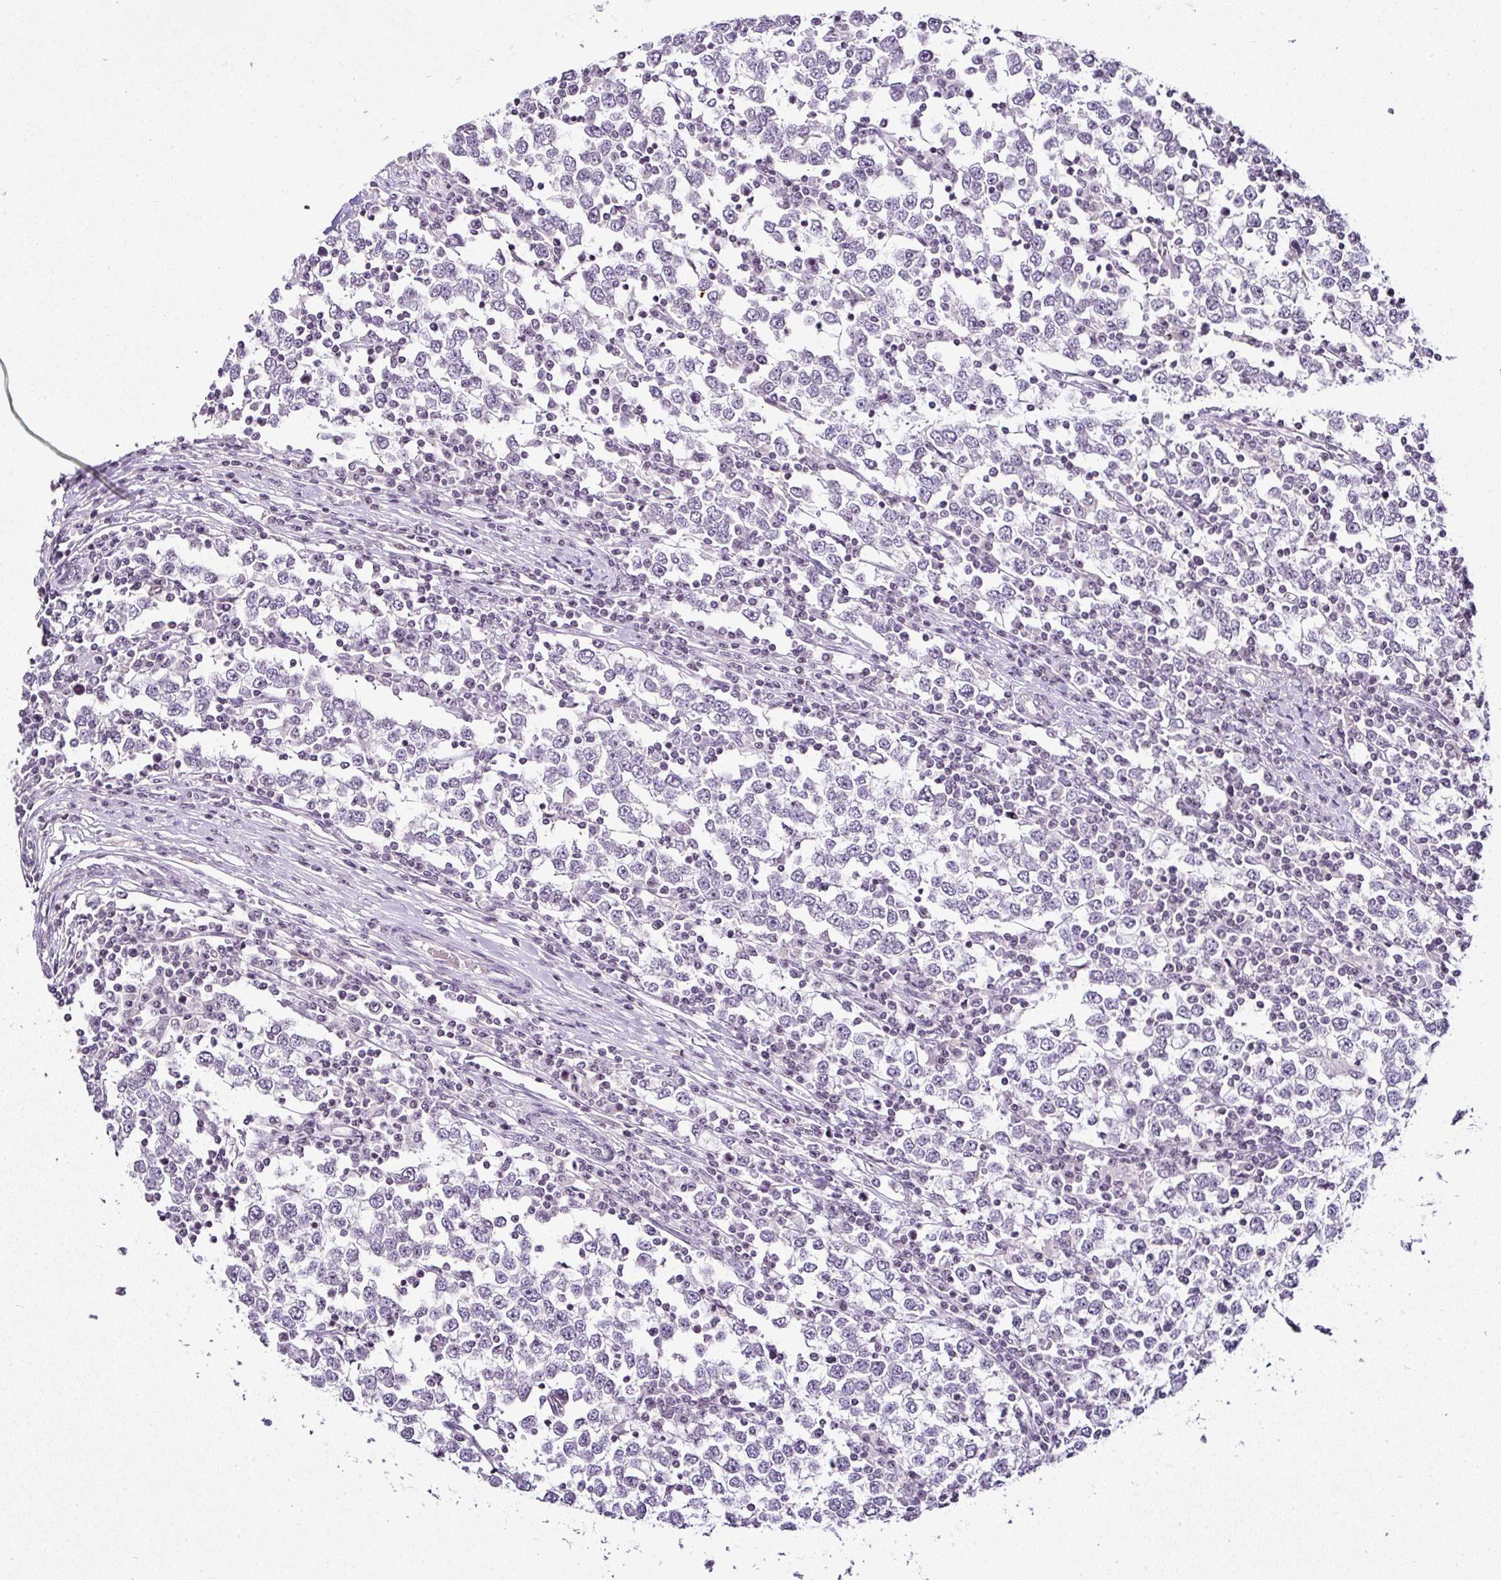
{"staining": {"intensity": "negative", "quantity": "none", "location": "none"}, "tissue": "testis cancer", "cell_type": "Tumor cells", "image_type": "cancer", "snomed": [{"axis": "morphology", "description": "Seminoma, NOS"}, {"axis": "topography", "description": "Testis"}], "caption": "This is a micrograph of IHC staining of testis cancer, which shows no staining in tumor cells.", "gene": "SERPINB3", "patient": {"sex": "male", "age": 65}}